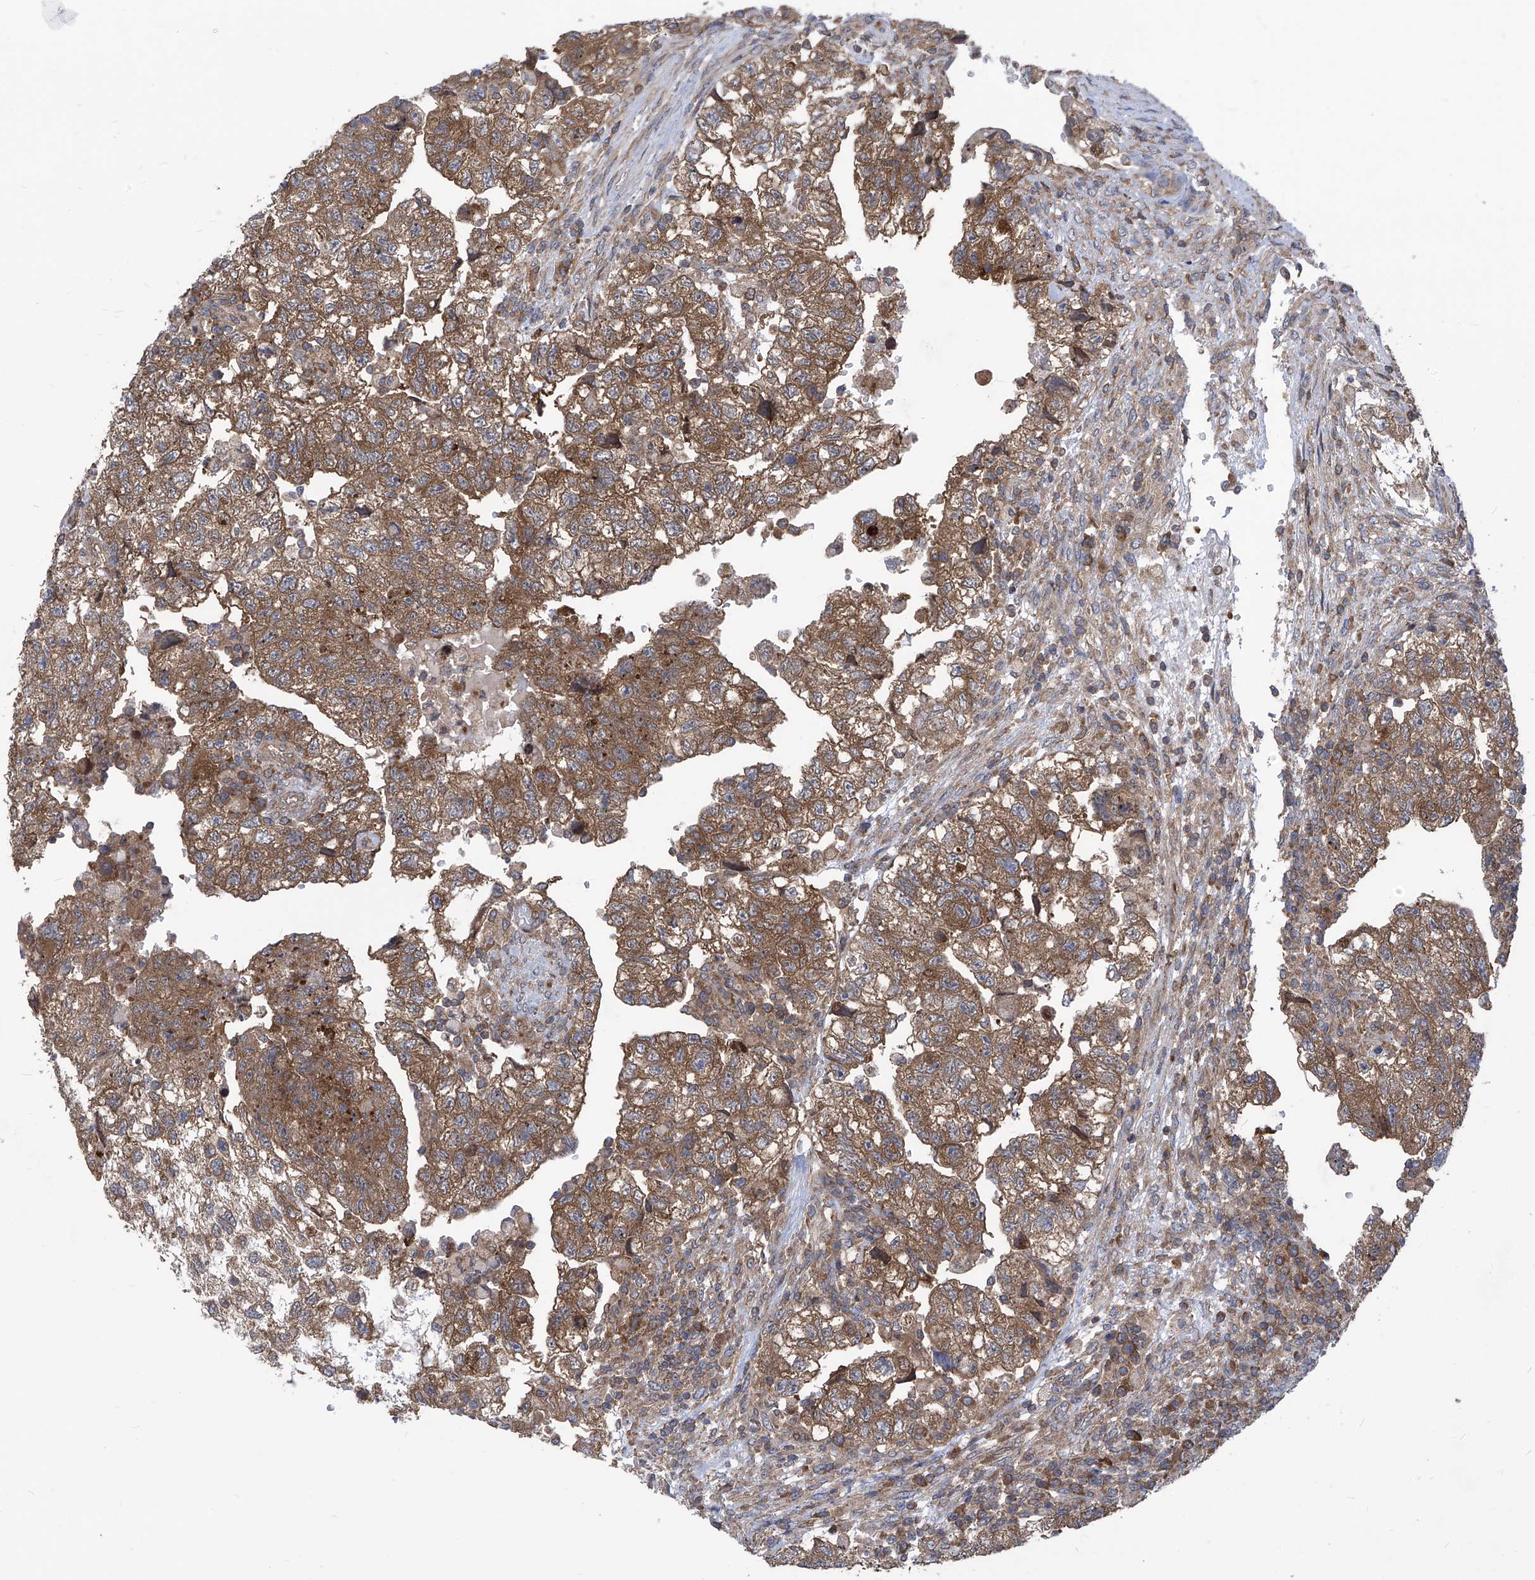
{"staining": {"intensity": "moderate", "quantity": ">75%", "location": "cytoplasmic/membranous"}, "tissue": "testis cancer", "cell_type": "Tumor cells", "image_type": "cancer", "snomed": [{"axis": "morphology", "description": "Carcinoma, Embryonal, NOS"}, {"axis": "topography", "description": "Testis"}], "caption": "Immunohistochemistry staining of embryonal carcinoma (testis), which reveals medium levels of moderate cytoplasmic/membranous positivity in about >75% of tumor cells indicating moderate cytoplasmic/membranous protein positivity. The staining was performed using DAB (brown) for protein detection and nuclei were counterstained in hematoxylin (blue).", "gene": "EIF3M", "patient": {"sex": "male", "age": 36}}